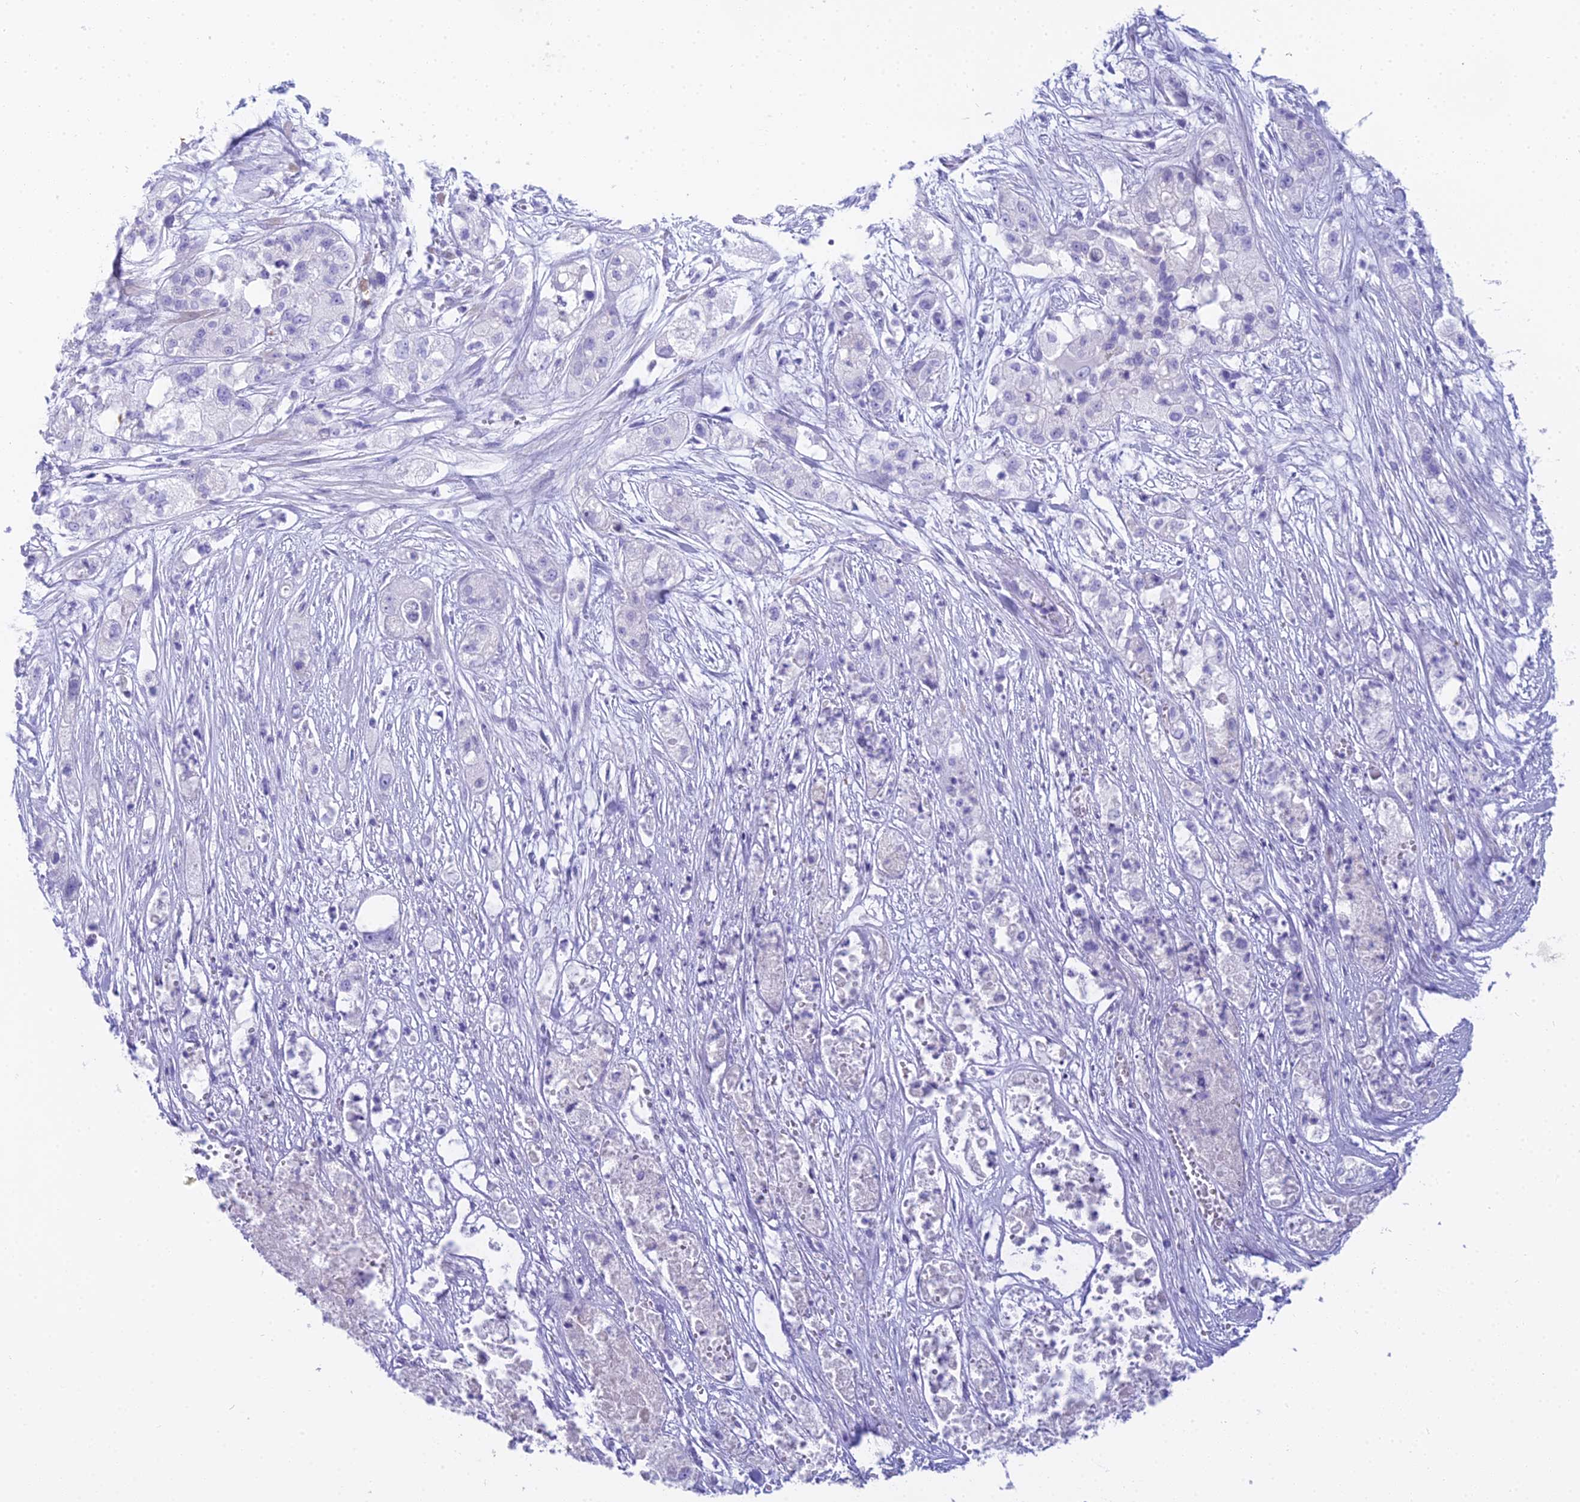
{"staining": {"intensity": "negative", "quantity": "none", "location": "none"}, "tissue": "pancreatic cancer", "cell_type": "Tumor cells", "image_type": "cancer", "snomed": [{"axis": "morphology", "description": "Adenocarcinoma, NOS"}, {"axis": "topography", "description": "Pancreas"}], "caption": "High power microscopy photomicrograph of an immunohistochemistry histopathology image of adenocarcinoma (pancreatic), revealing no significant positivity in tumor cells. The staining is performed using DAB (3,3'-diaminobenzidine) brown chromogen with nuclei counter-stained in using hematoxylin.", "gene": "UNC80", "patient": {"sex": "female", "age": 78}}